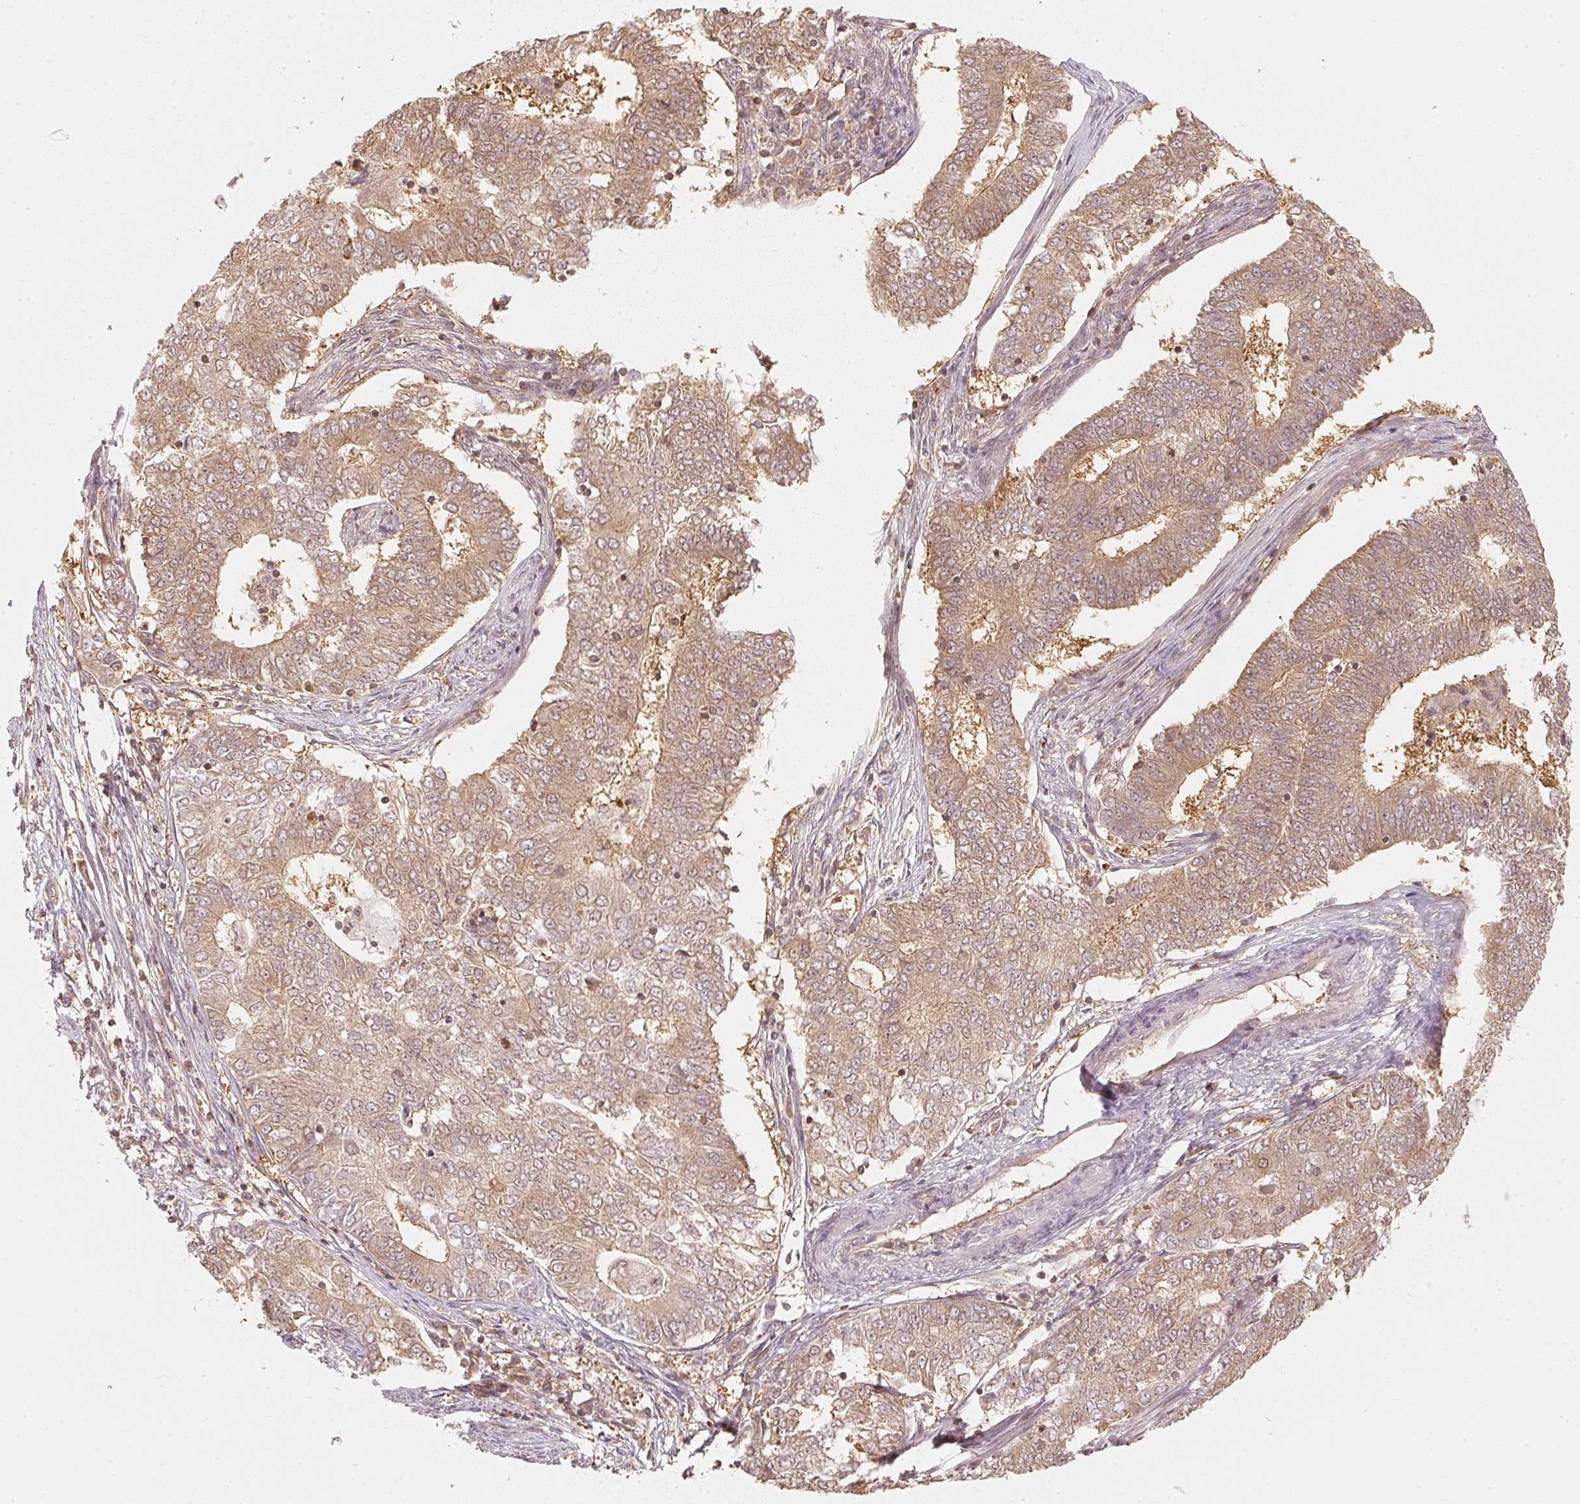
{"staining": {"intensity": "weak", "quantity": ">75%", "location": "cytoplasmic/membranous"}, "tissue": "endometrial cancer", "cell_type": "Tumor cells", "image_type": "cancer", "snomed": [{"axis": "morphology", "description": "Adenocarcinoma, NOS"}, {"axis": "topography", "description": "Endometrium"}], "caption": "Adenocarcinoma (endometrial) stained for a protein shows weak cytoplasmic/membranous positivity in tumor cells.", "gene": "UBE2L3", "patient": {"sex": "female", "age": 62}}